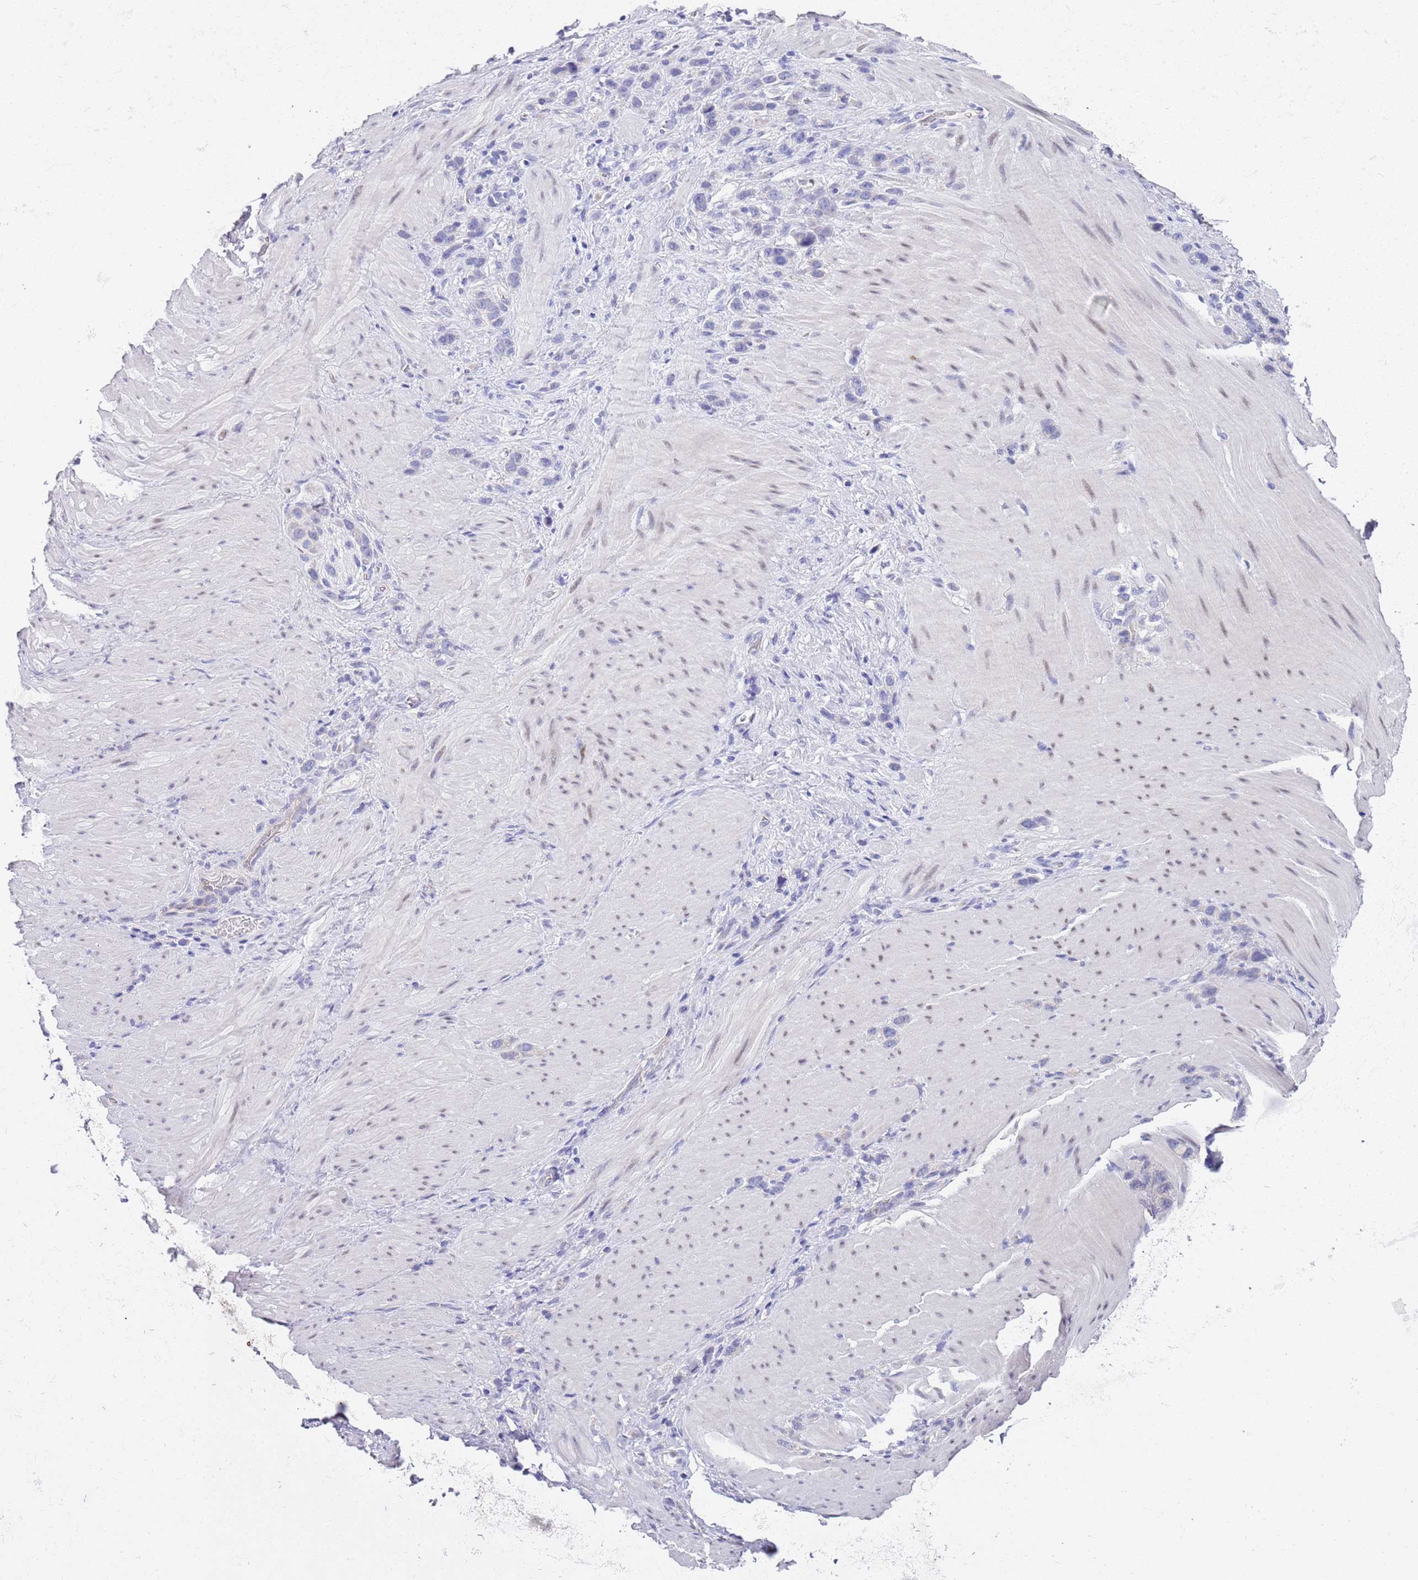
{"staining": {"intensity": "negative", "quantity": "none", "location": "none"}, "tissue": "stomach cancer", "cell_type": "Tumor cells", "image_type": "cancer", "snomed": [{"axis": "morphology", "description": "Adenocarcinoma, NOS"}, {"axis": "topography", "description": "Stomach"}], "caption": "A photomicrograph of human stomach cancer (adenocarcinoma) is negative for staining in tumor cells.", "gene": "BRMS1L", "patient": {"sex": "female", "age": 65}}